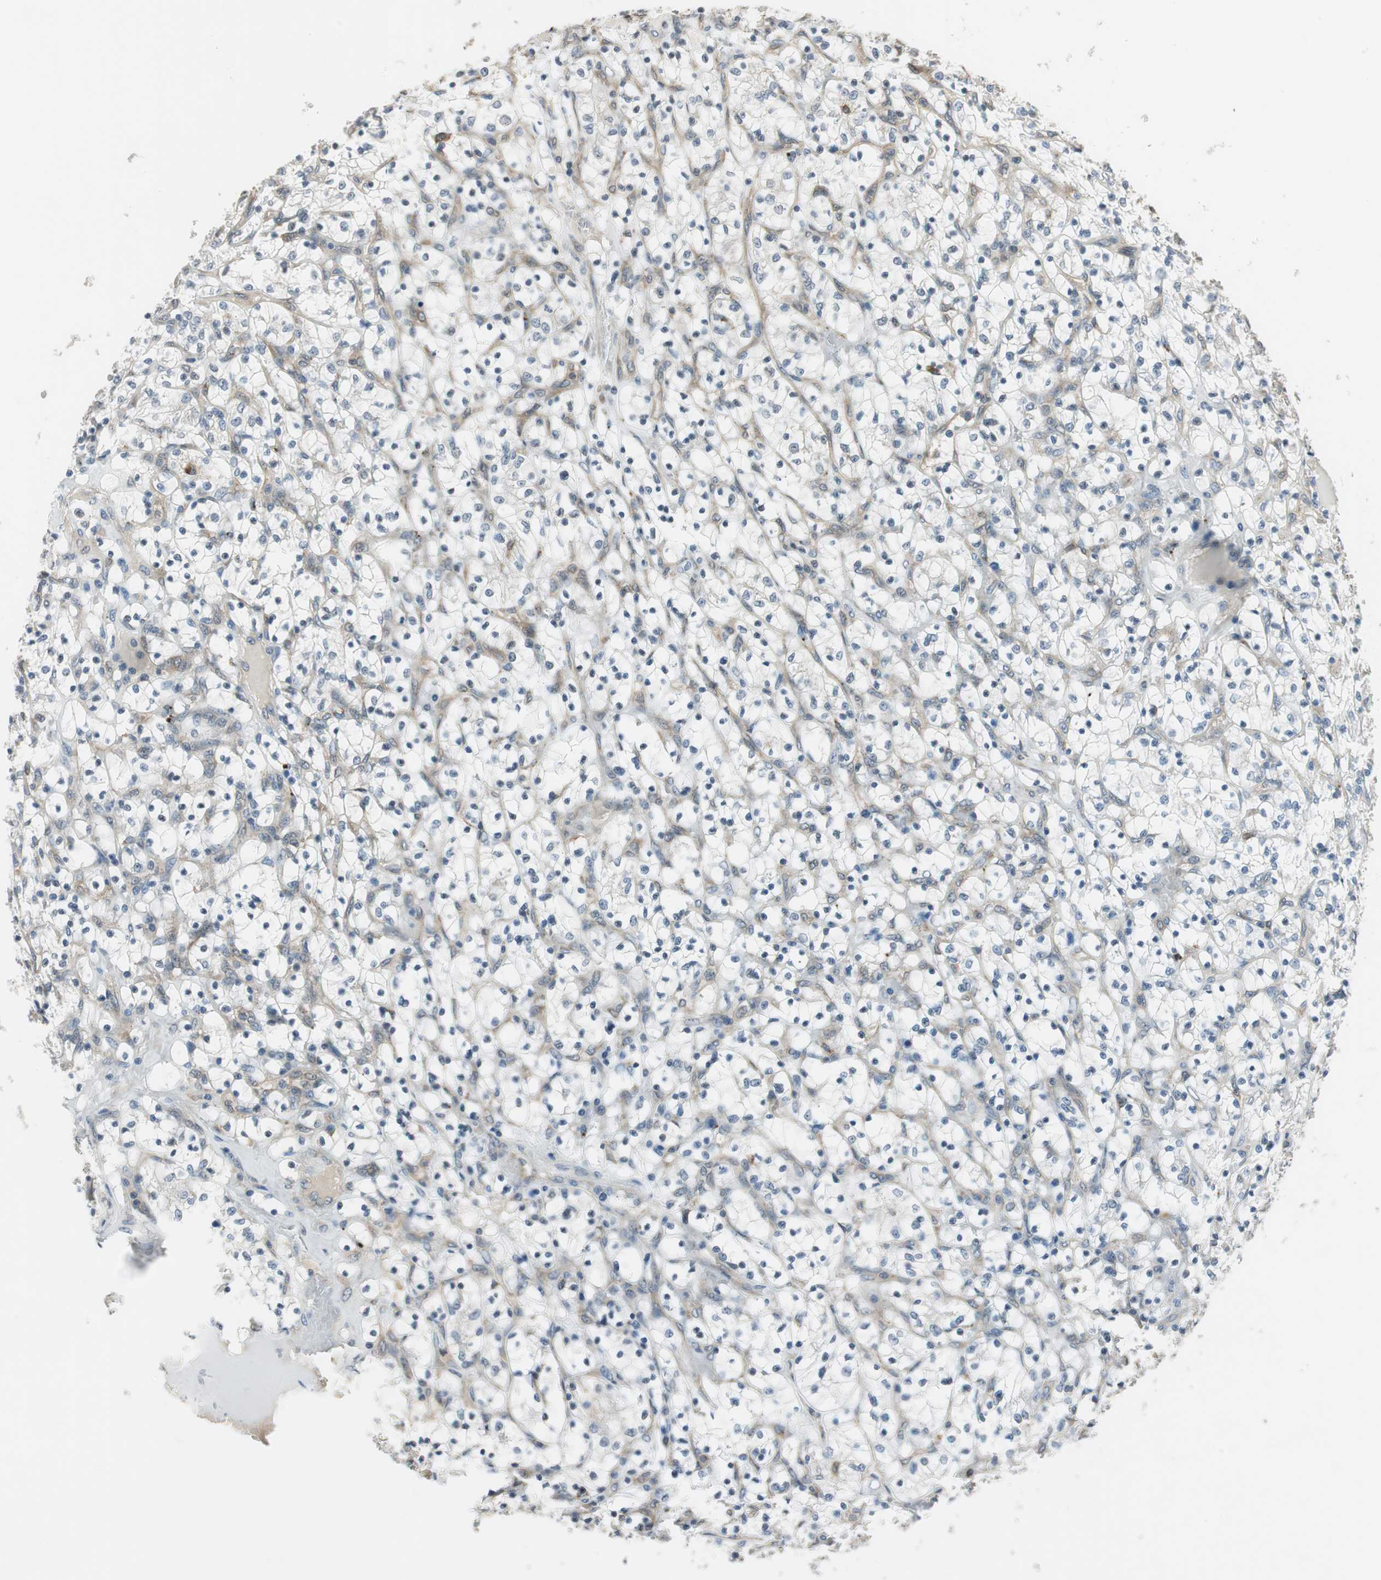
{"staining": {"intensity": "weak", "quantity": "<25%", "location": "cytoplasmic/membranous"}, "tissue": "renal cancer", "cell_type": "Tumor cells", "image_type": "cancer", "snomed": [{"axis": "morphology", "description": "Adenocarcinoma, NOS"}, {"axis": "topography", "description": "Kidney"}], "caption": "Protein analysis of renal cancer (adenocarcinoma) reveals no significant positivity in tumor cells. (Stains: DAB IHC with hematoxylin counter stain, Microscopy: brightfield microscopy at high magnification).", "gene": "NCK1", "patient": {"sex": "female", "age": 69}}